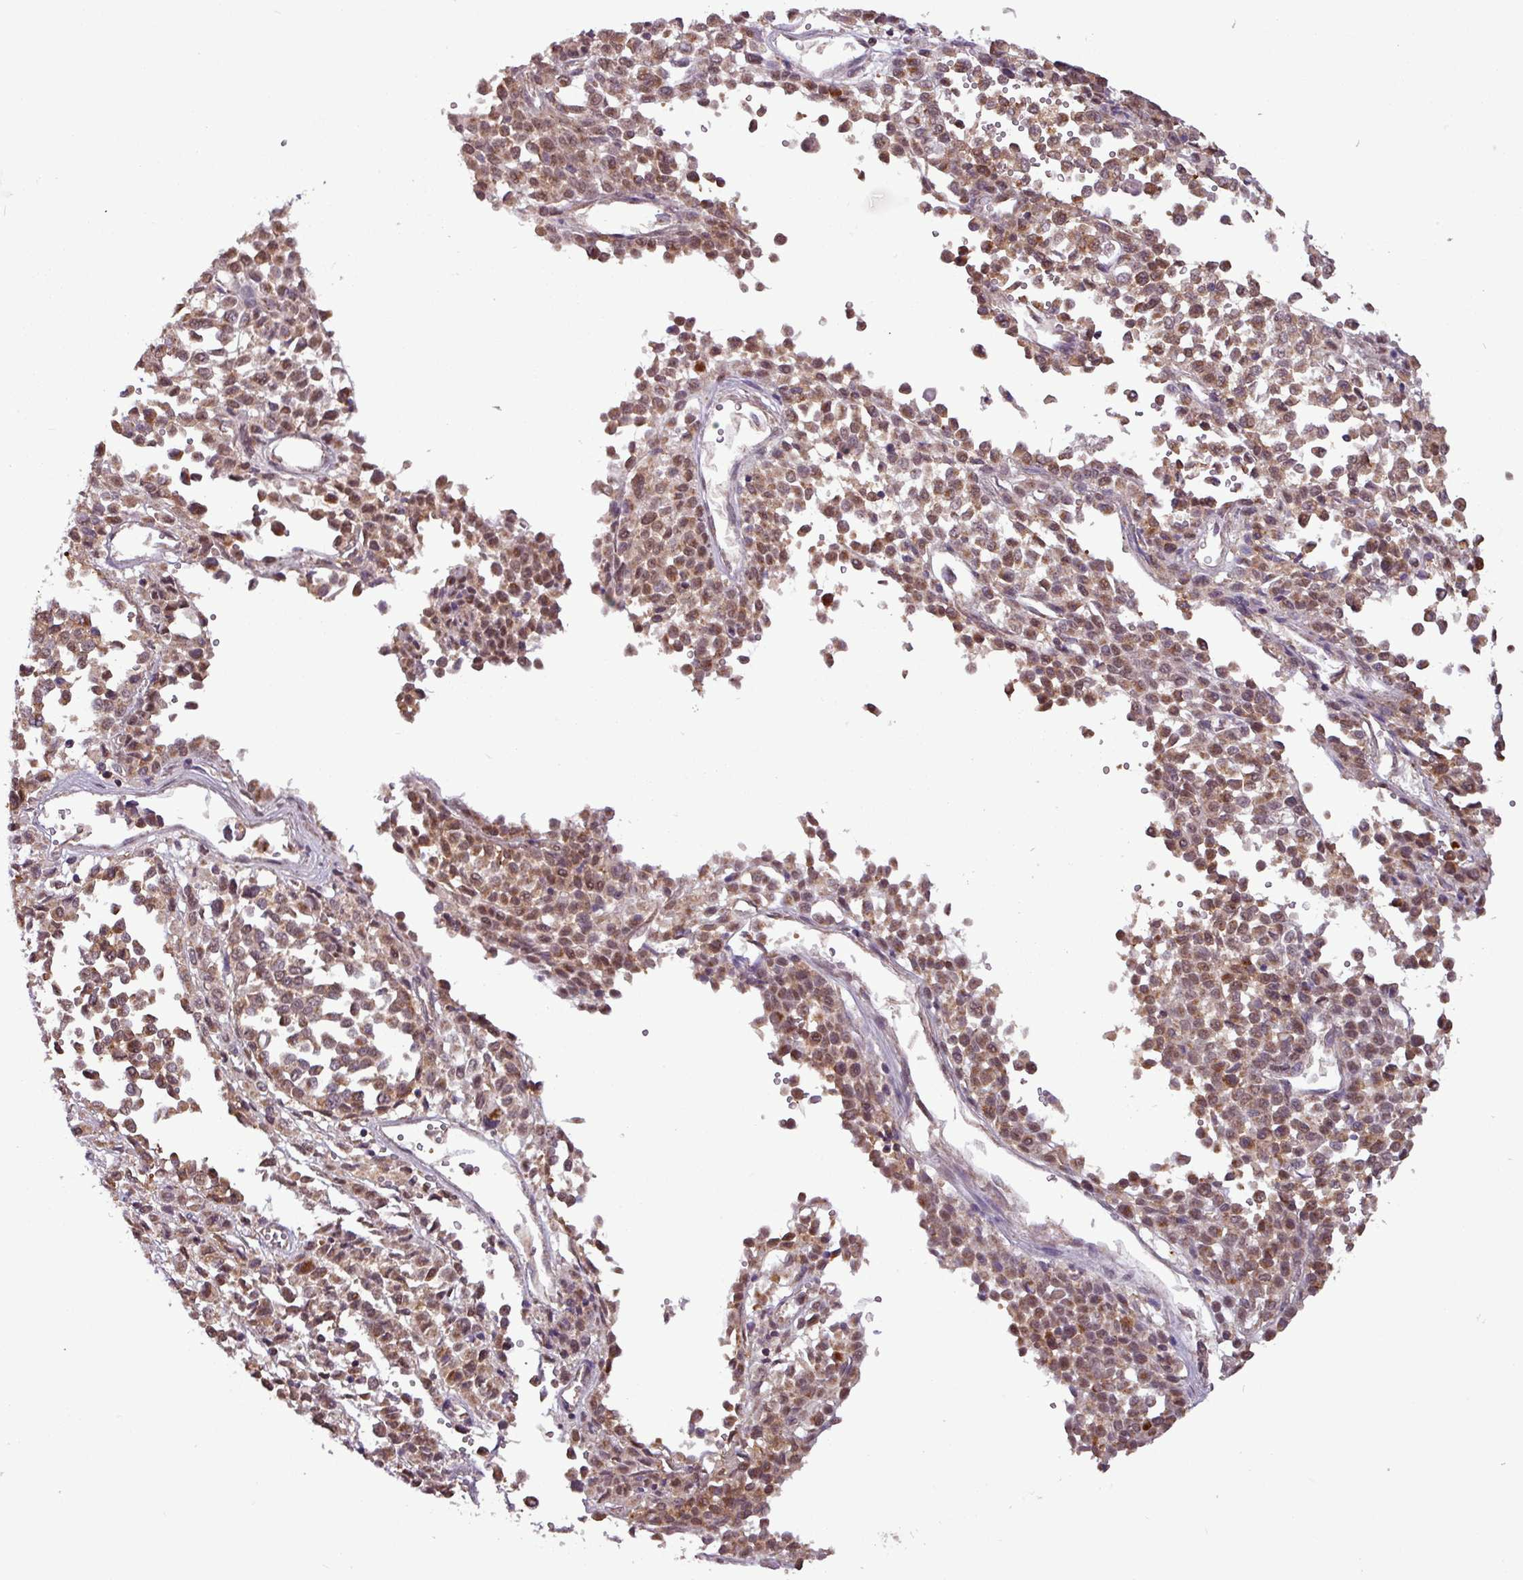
{"staining": {"intensity": "moderate", "quantity": ">75%", "location": "cytoplasmic/membranous"}, "tissue": "melanoma", "cell_type": "Tumor cells", "image_type": "cancer", "snomed": [{"axis": "morphology", "description": "Malignant melanoma, Metastatic site"}, {"axis": "topography", "description": "Pancreas"}], "caption": "Immunohistochemical staining of melanoma shows medium levels of moderate cytoplasmic/membranous staining in about >75% of tumor cells. The protein of interest is stained brown, and the nuclei are stained in blue (DAB IHC with brightfield microscopy, high magnification).", "gene": "MCTP2", "patient": {"sex": "female", "age": 30}}